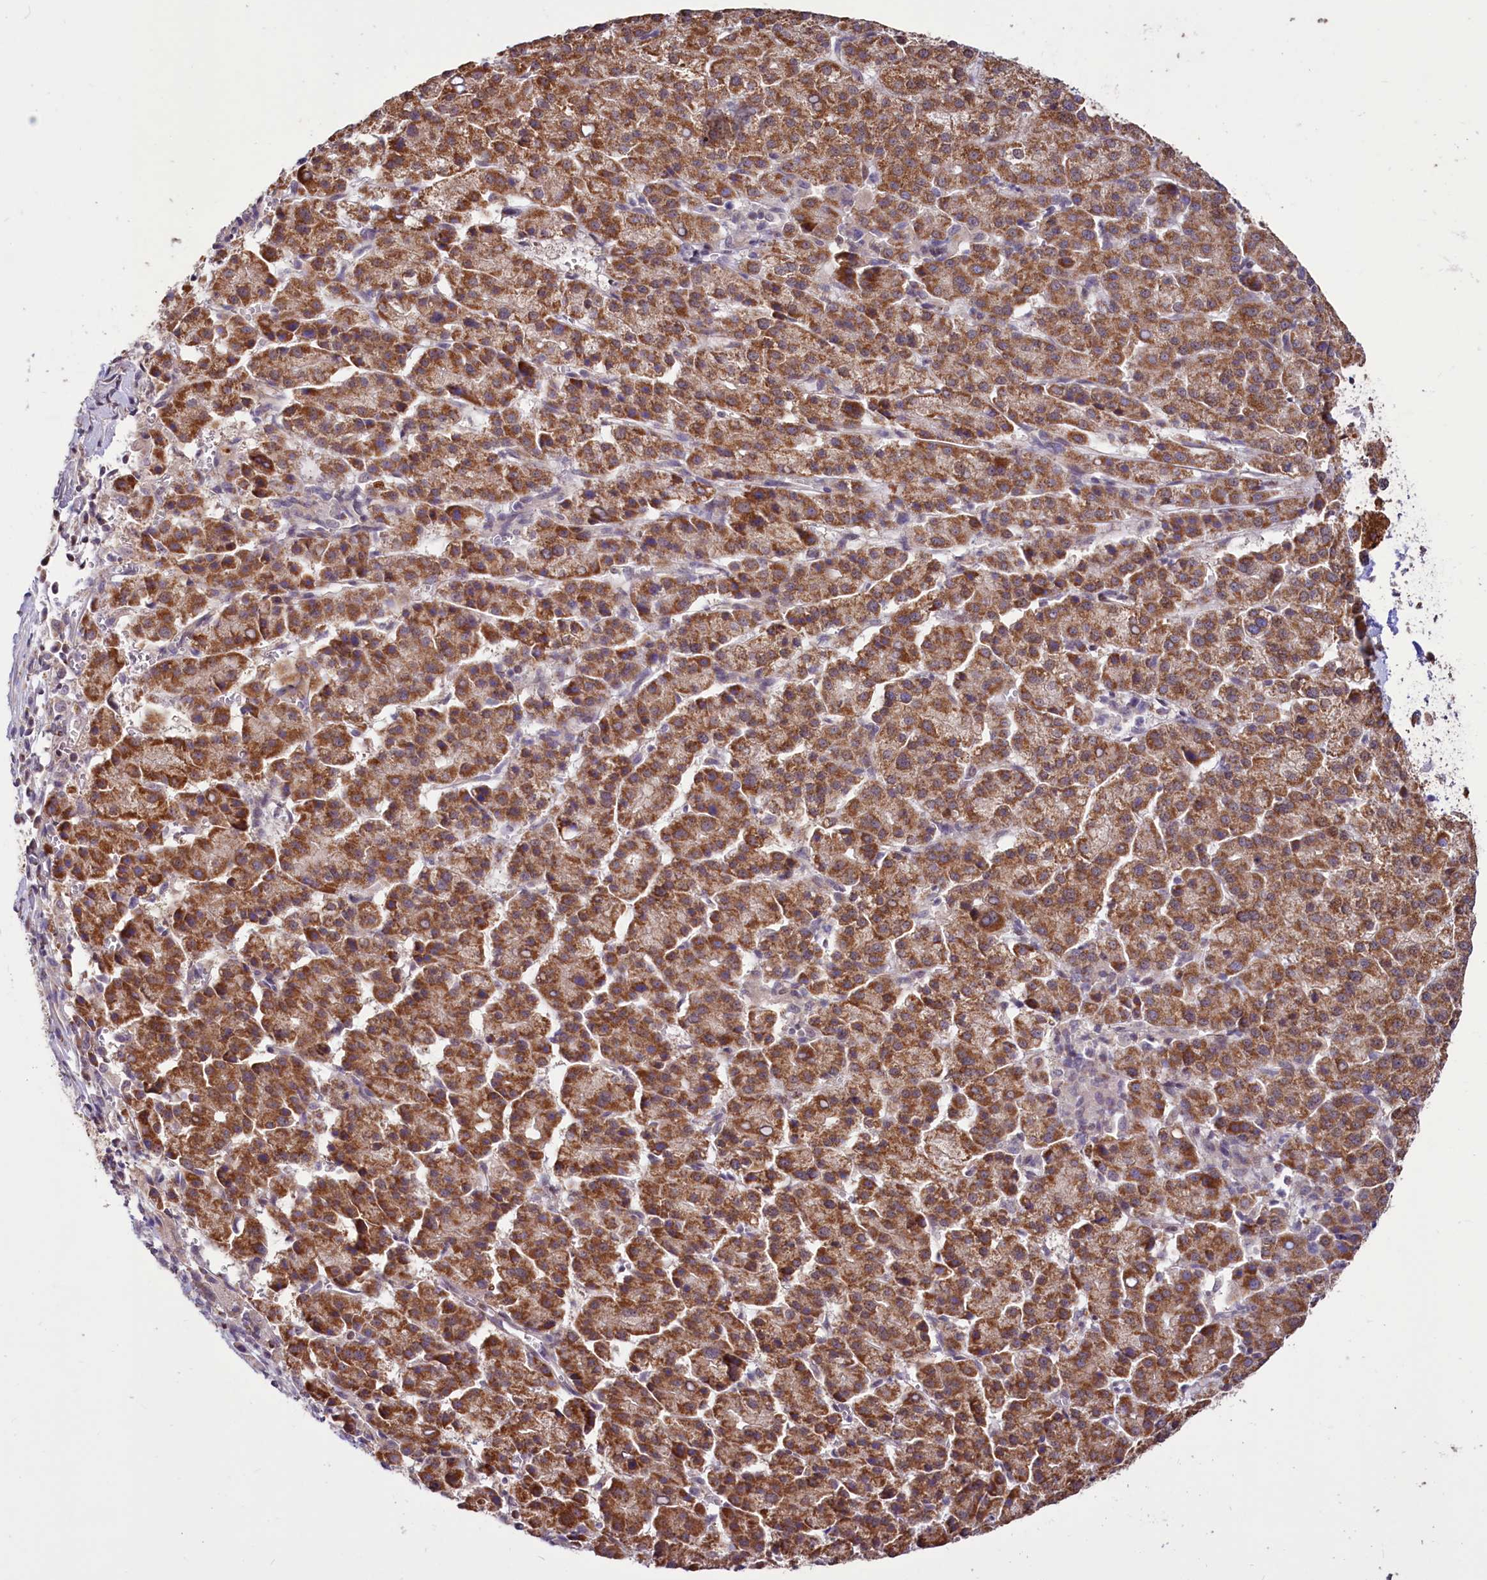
{"staining": {"intensity": "strong", "quantity": ">75%", "location": "cytoplasmic/membranous"}, "tissue": "liver cancer", "cell_type": "Tumor cells", "image_type": "cancer", "snomed": [{"axis": "morphology", "description": "Carcinoma, Hepatocellular, NOS"}, {"axis": "topography", "description": "Liver"}], "caption": "Immunohistochemical staining of human hepatocellular carcinoma (liver) demonstrates high levels of strong cytoplasmic/membranous protein staining in about >75% of tumor cells. The staining was performed using DAB (3,3'-diaminobenzidine), with brown indicating positive protein expression. Nuclei are stained blue with hematoxylin.", "gene": "PHC3", "patient": {"sex": "female", "age": 58}}